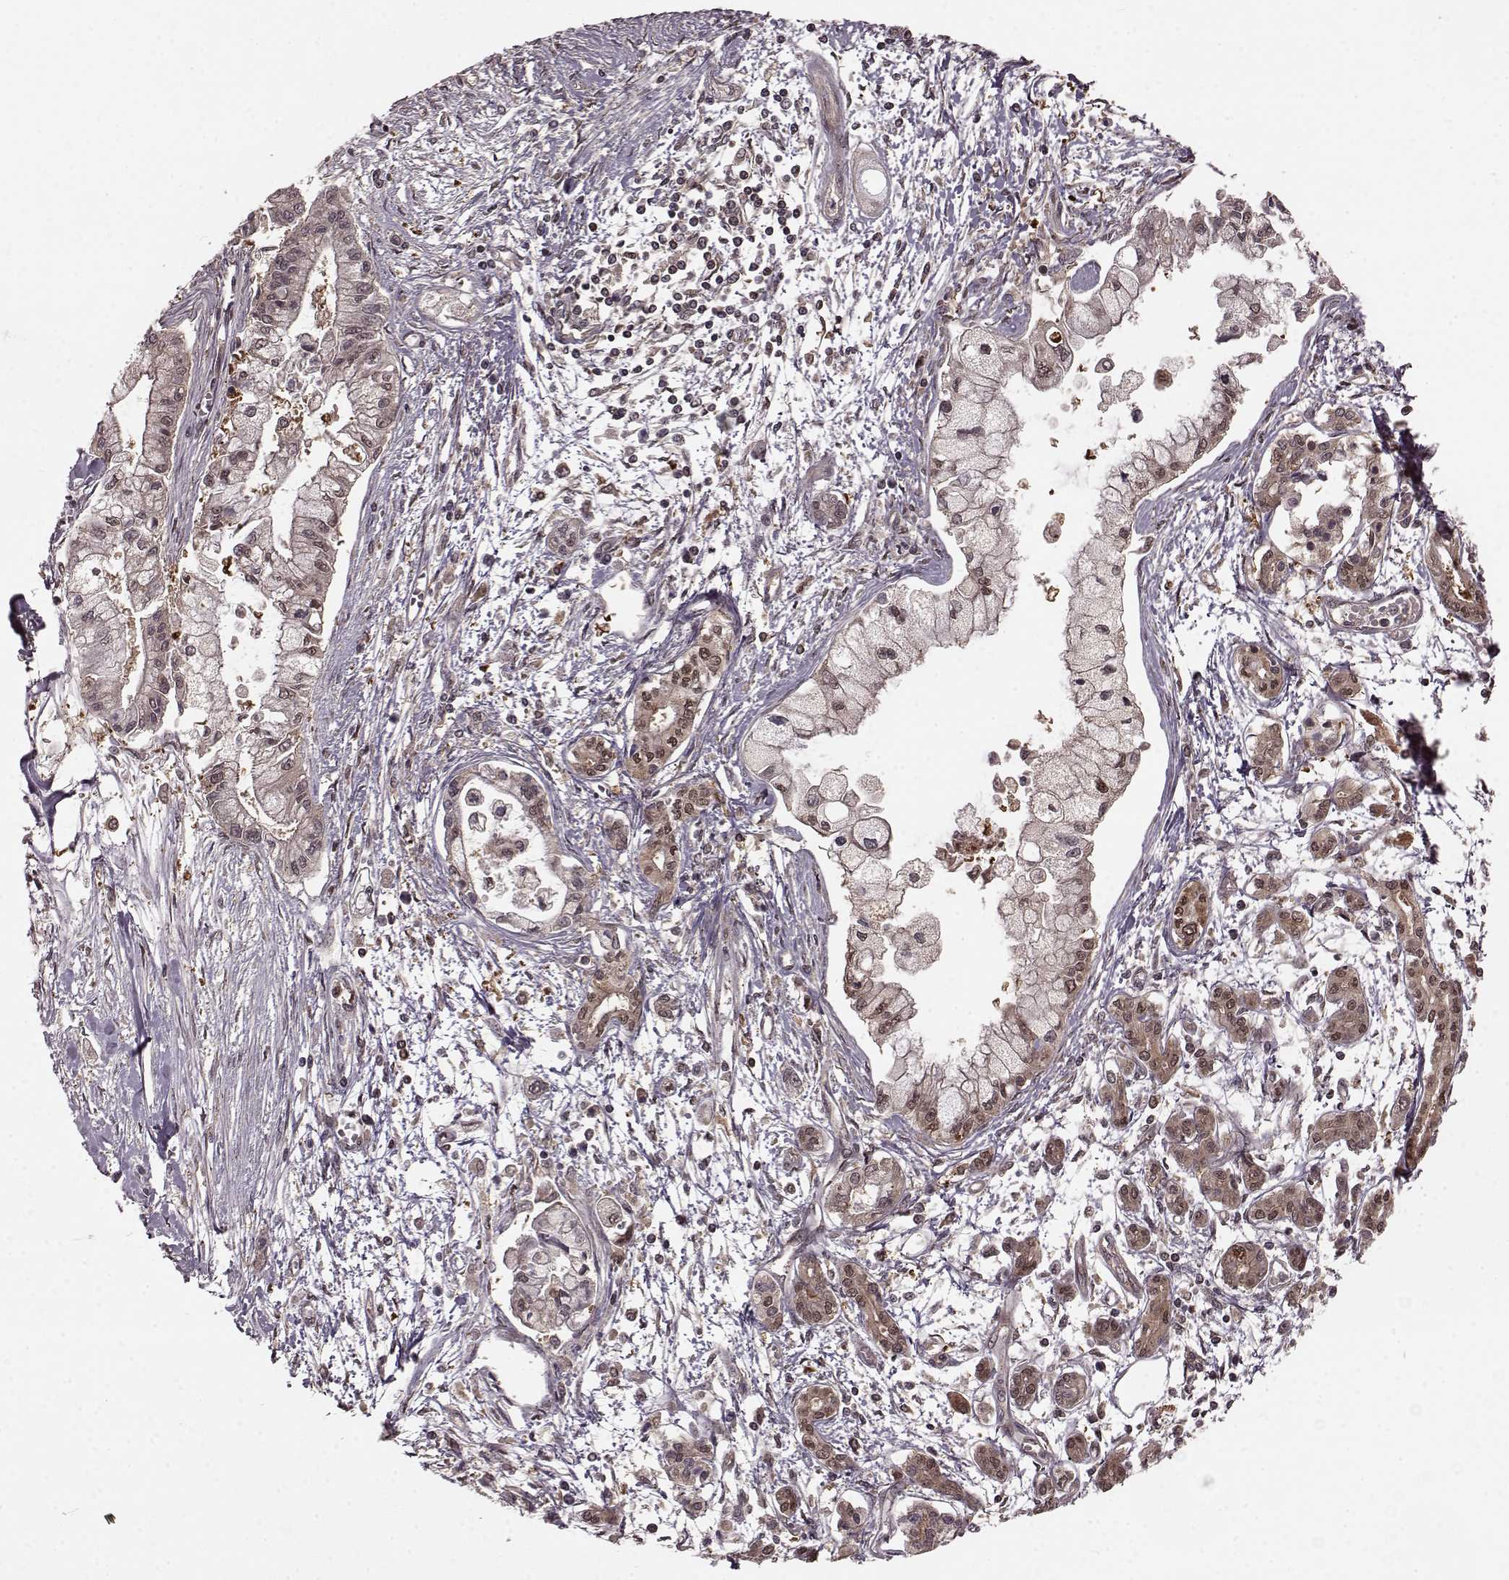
{"staining": {"intensity": "weak", "quantity": "25%-75%", "location": "cytoplasmic/membranous"}, "tissue": "pancreatic cancer", "cell_type": "Tumor cells", "image_type": "cancer", "snomed": [{"axis": "morphology", "description": "Adenocarcinoma, NOS"}, {"axis": "topography", "description": "Pancreas"}], "caption": "Protein expression analysis of human pancreatic adenocarcinoma reveals weak cytoplasmic/membranous expression in approximately 25%-75% of tumor cells. Ihc stains the protein in brown and the nuclei are stained blue.", "gene": "GSS", "patient": {"sex": "male", "age": 54}}